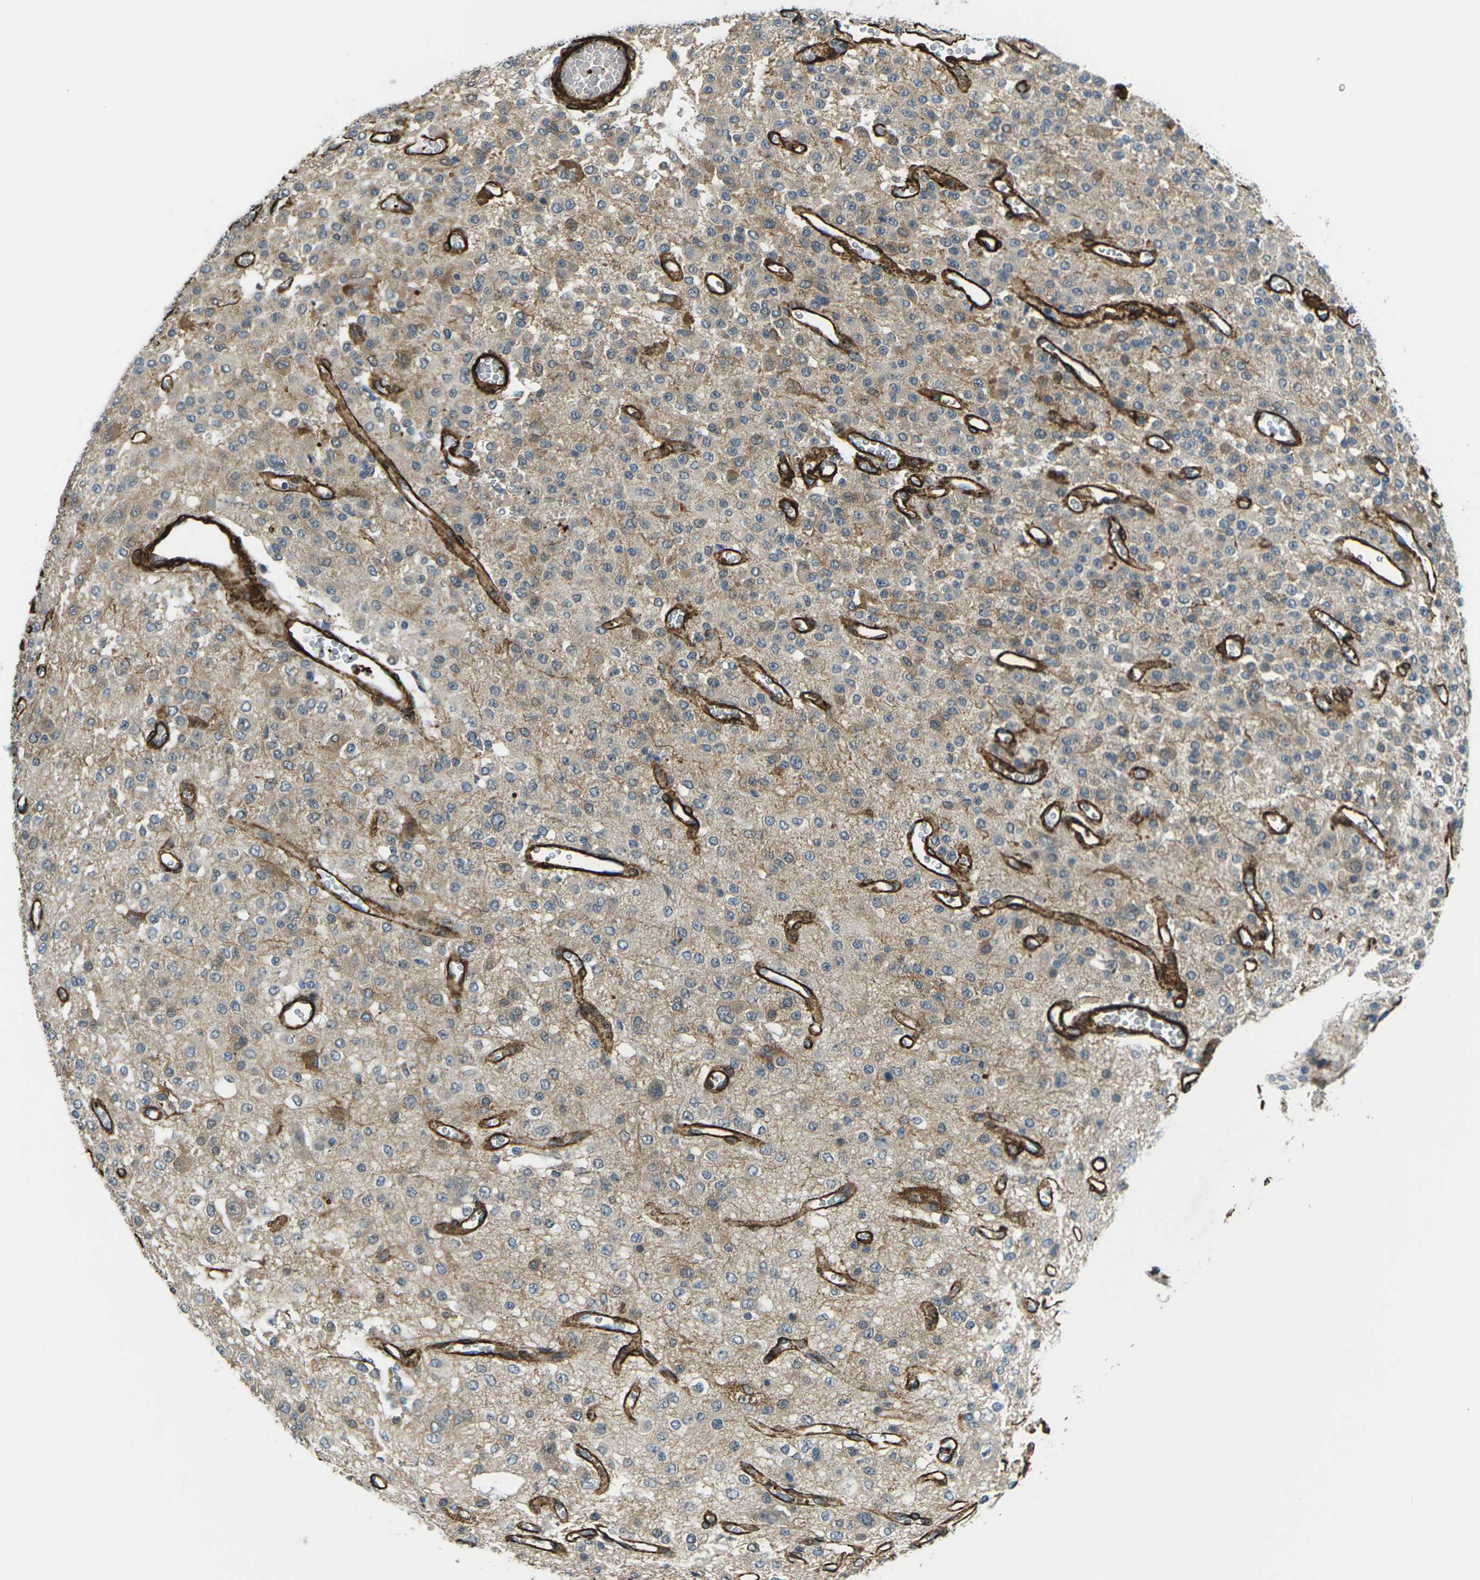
{"staining": {"intensity": "weak", "quantity": "<25%", "location": "cytoplasmic/membranous"}, "tissue": "glioma", "cell_type": "Tumor cells", "image_type": "cancer", "snomed": [{"axis": "morphology", "description": "Glioma, malignant, Low grade"}, {"axis": "topography", "description": "Brain"}], "caption": "Tumor cells are negative for protein expression in human glioma.", "gene": "GRAMD1C", "patient": {"sex": "male", "age": 38}}